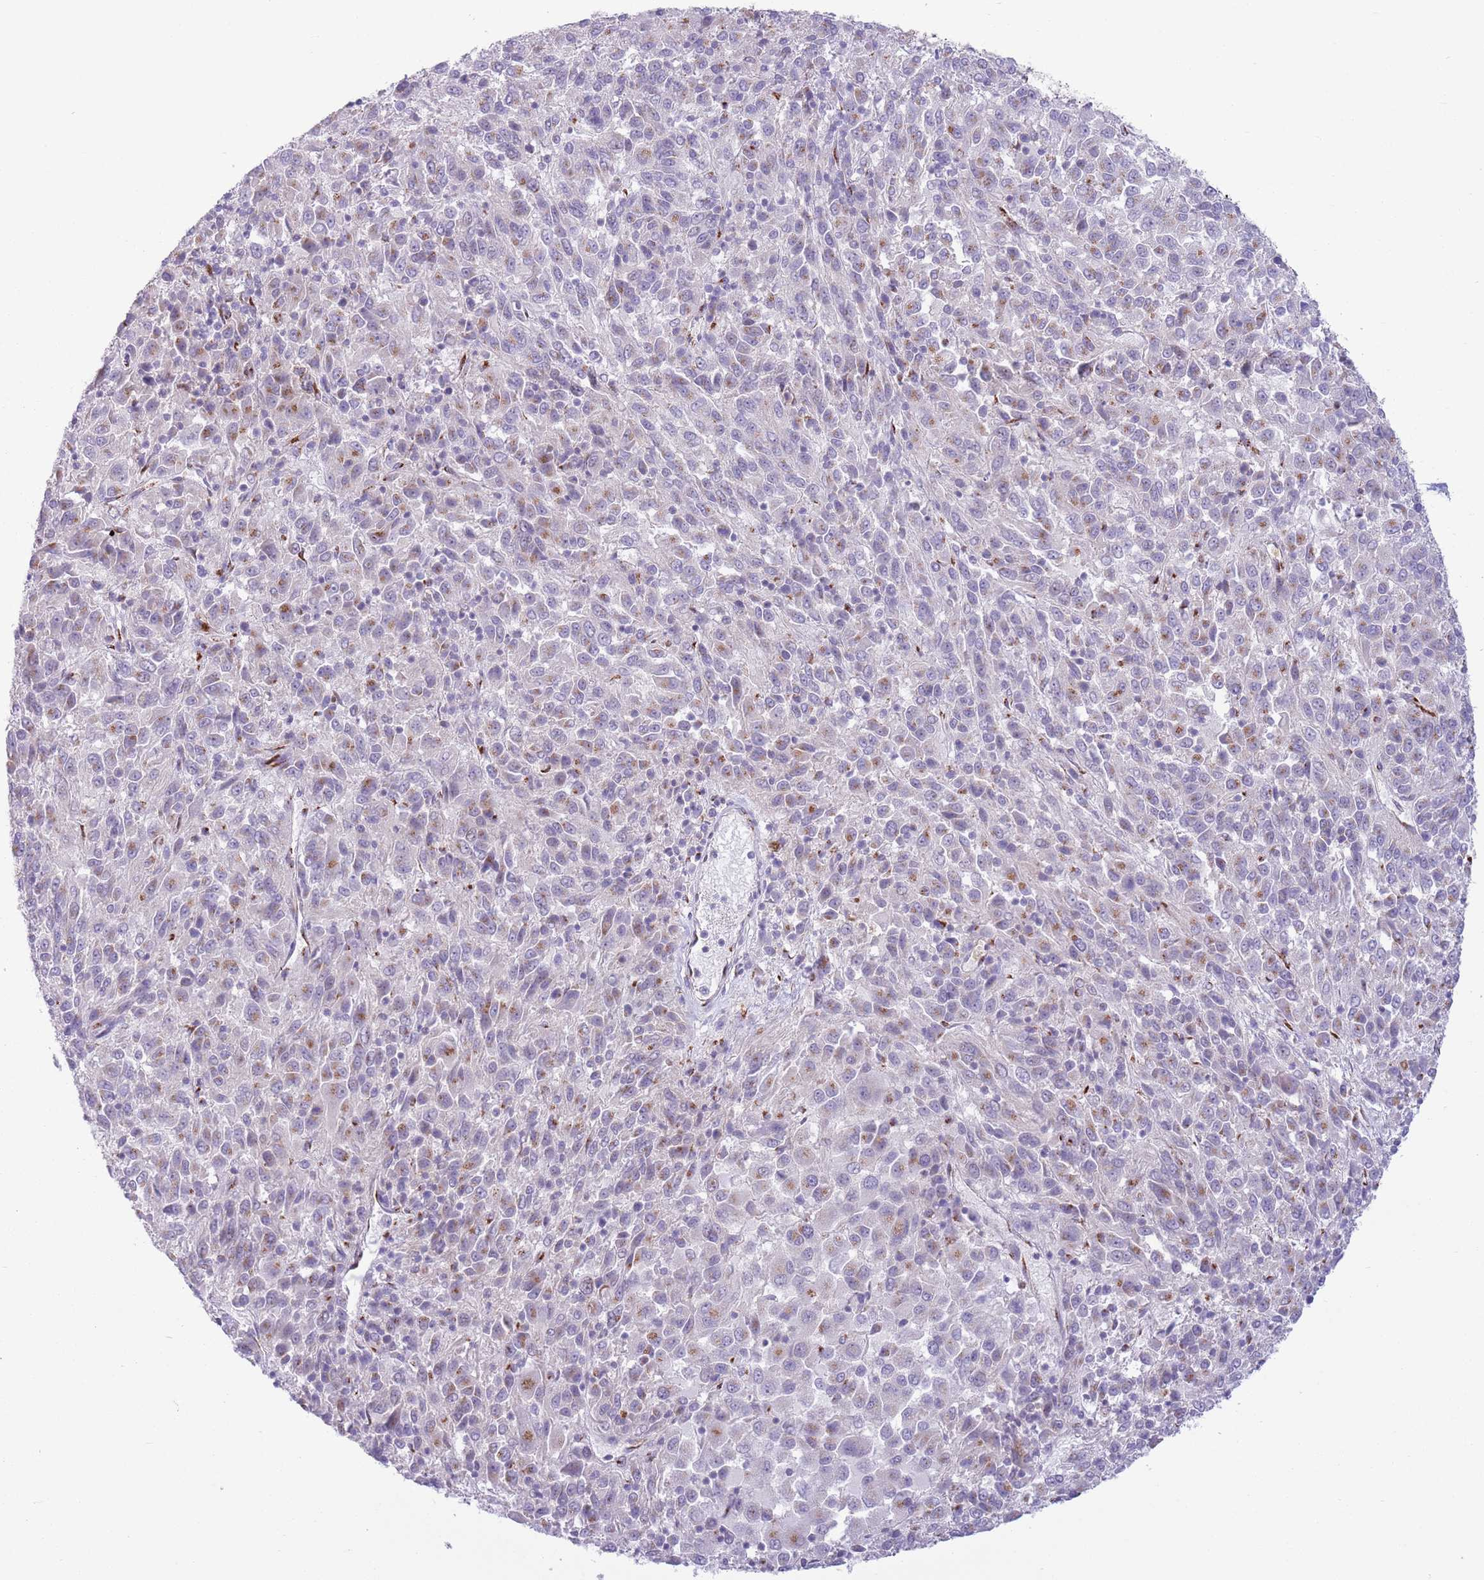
{"staining": {"intensity": "moderate", "quantity": "<25%", "location": "cytoplasmic/membranous"}, "tissue": "melanoma", "cell_type": "Tumor cells", "image_type": "cancer", "snomed": [{"axis": "morphology", "description": "Malignant melanoma, Metastatic site"}, {"axis": "topography", "description": "Lung"}], "caption": "Malignant melanoma (metastatic site) stained with immunohistochemistry displays moderate cytoplasmic/membranous staining in approximately <25% of tumor cells.", "gene": "C20orf96", "patient": {"sex": "male", "age": 64}}